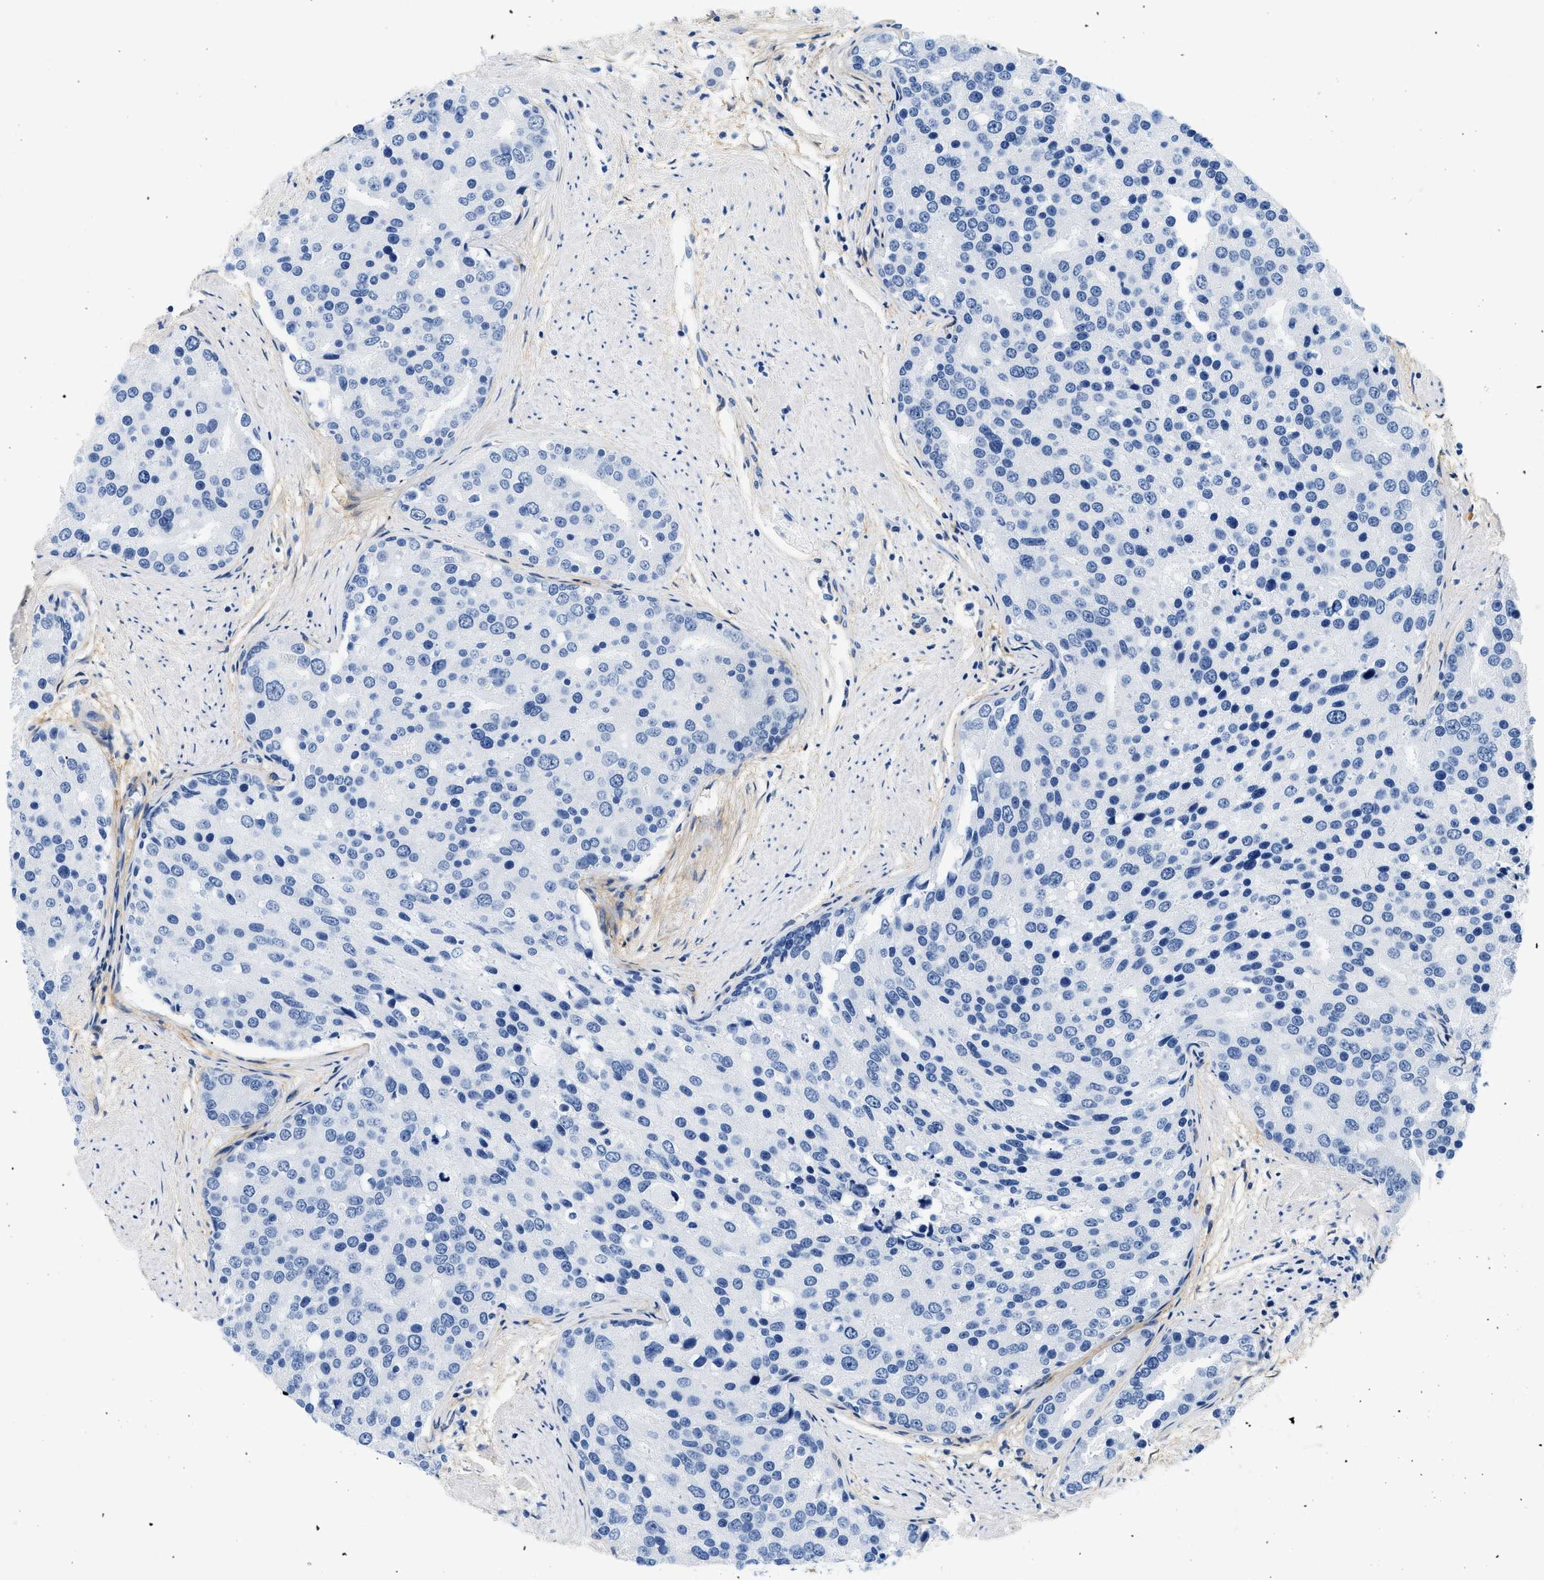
{"staining": {"intensity": "negative", "quantity": "none", "location": "none"}, "tissue": "prostate cancer", "cell_type": "Tumor cells", "image_type": "cancer", "snomed": [{"axis": "morphology", "description": "Adenocarcinoma, High grade"}, {"axis": "topography", "description": "Prostate"}], "caption": "Protein analysis of prostate high-grade adenocarcinoma displays no significant expression in tumor cells.", "gene": "PDGFRB", "patient": {"sex": "male", "age": 50}}